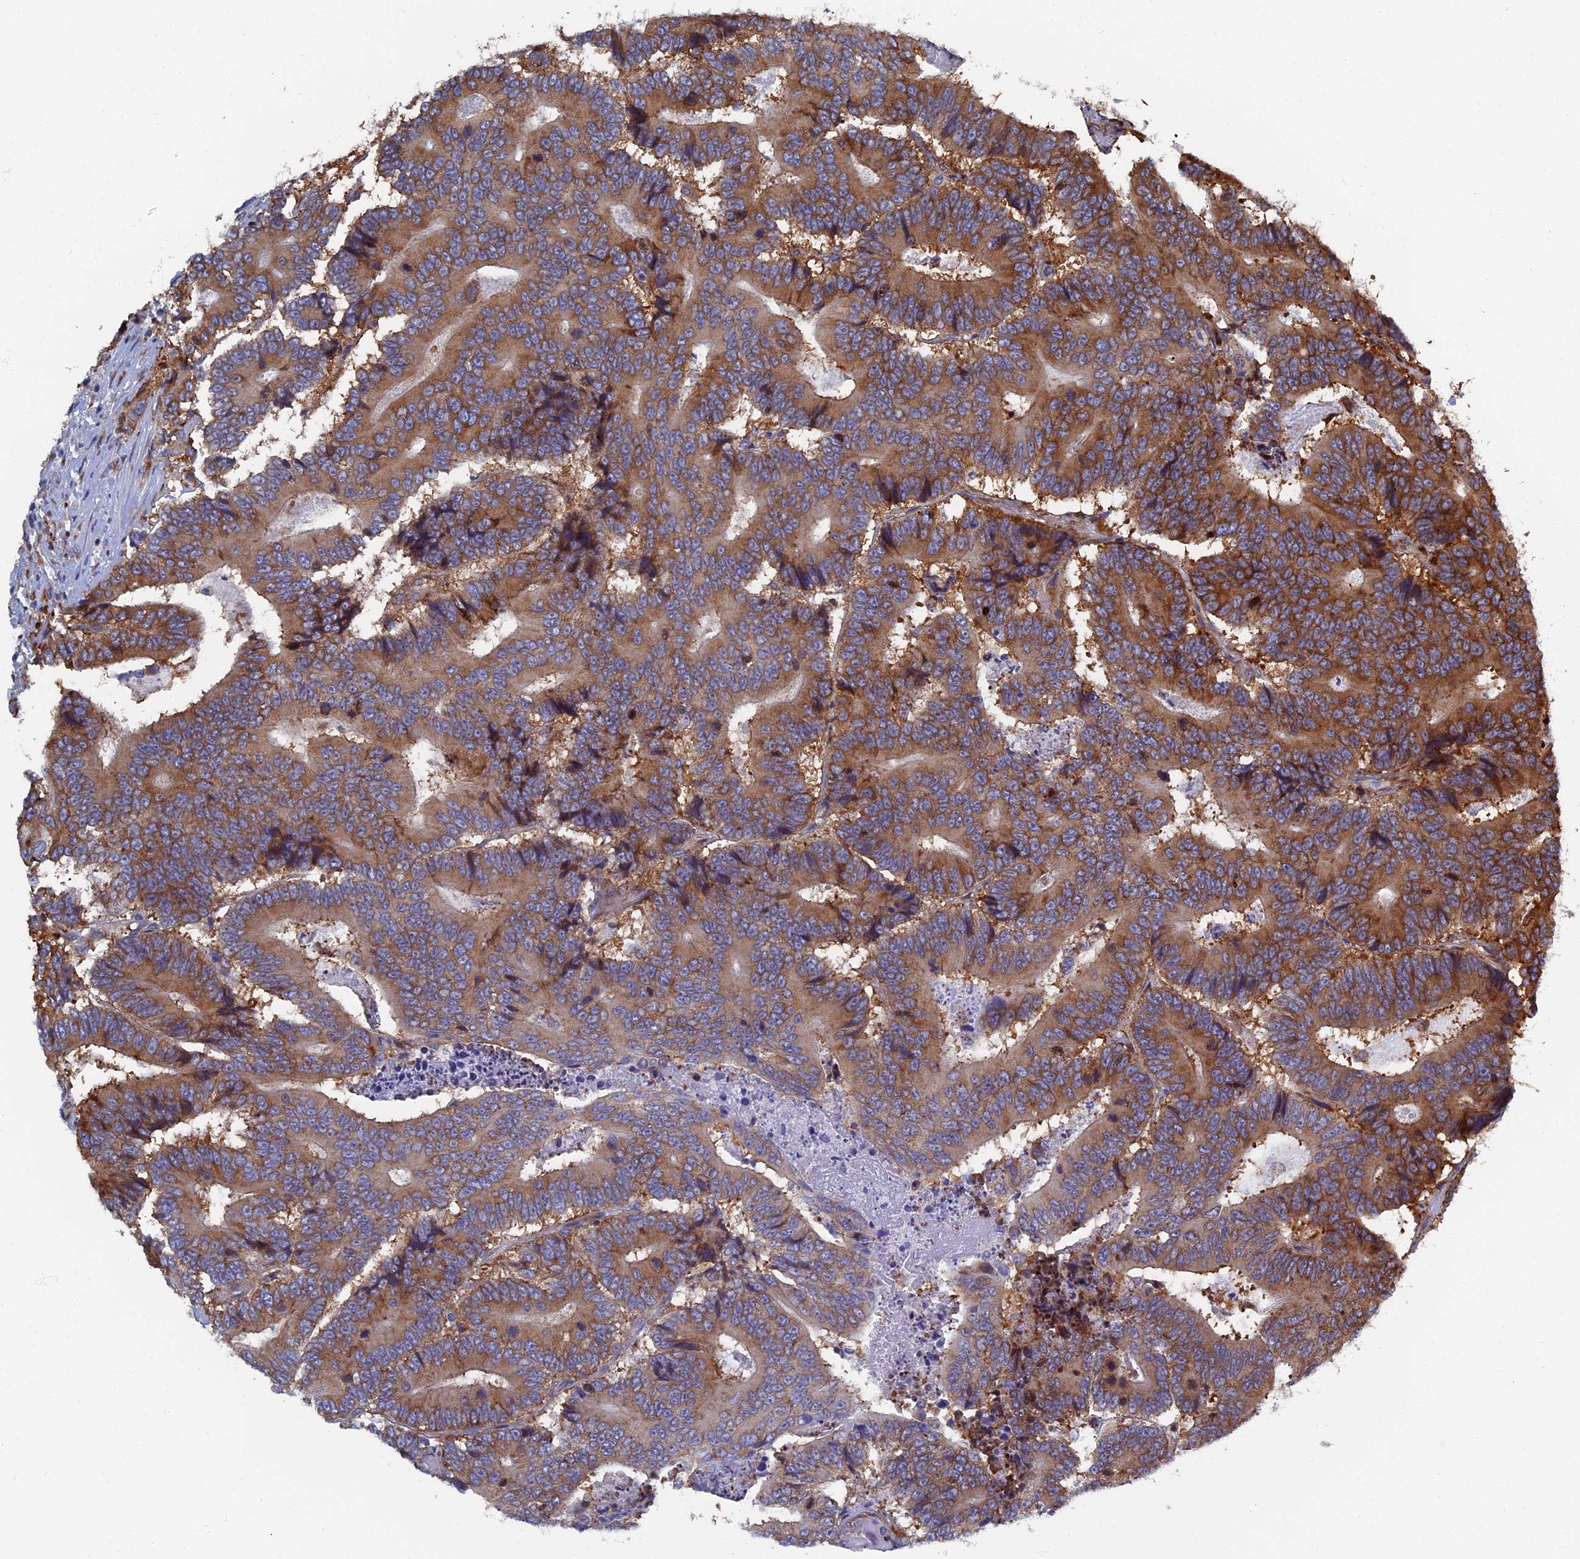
{"staining": {"intensity": "moderate", "quantity": ">75%", "location": "cytoplasmic/membranous"}, "tissue": "colorectal cancer", "cell_type": "Tumor cells", "image_type": "cancer", "snomed": [{"axis": "morphology", "description": "Adenocarcinoma, NOS"}, {"axis": "topography", "description": "Colon"}], "caption": "Adenocarcinoma (colorectal) tissue demonstrates moderate cytoplasmic/membranous staining in about >75% of tumor cells", "gene": "YBX1", "patient": {"sex": "male", "age": 83}}